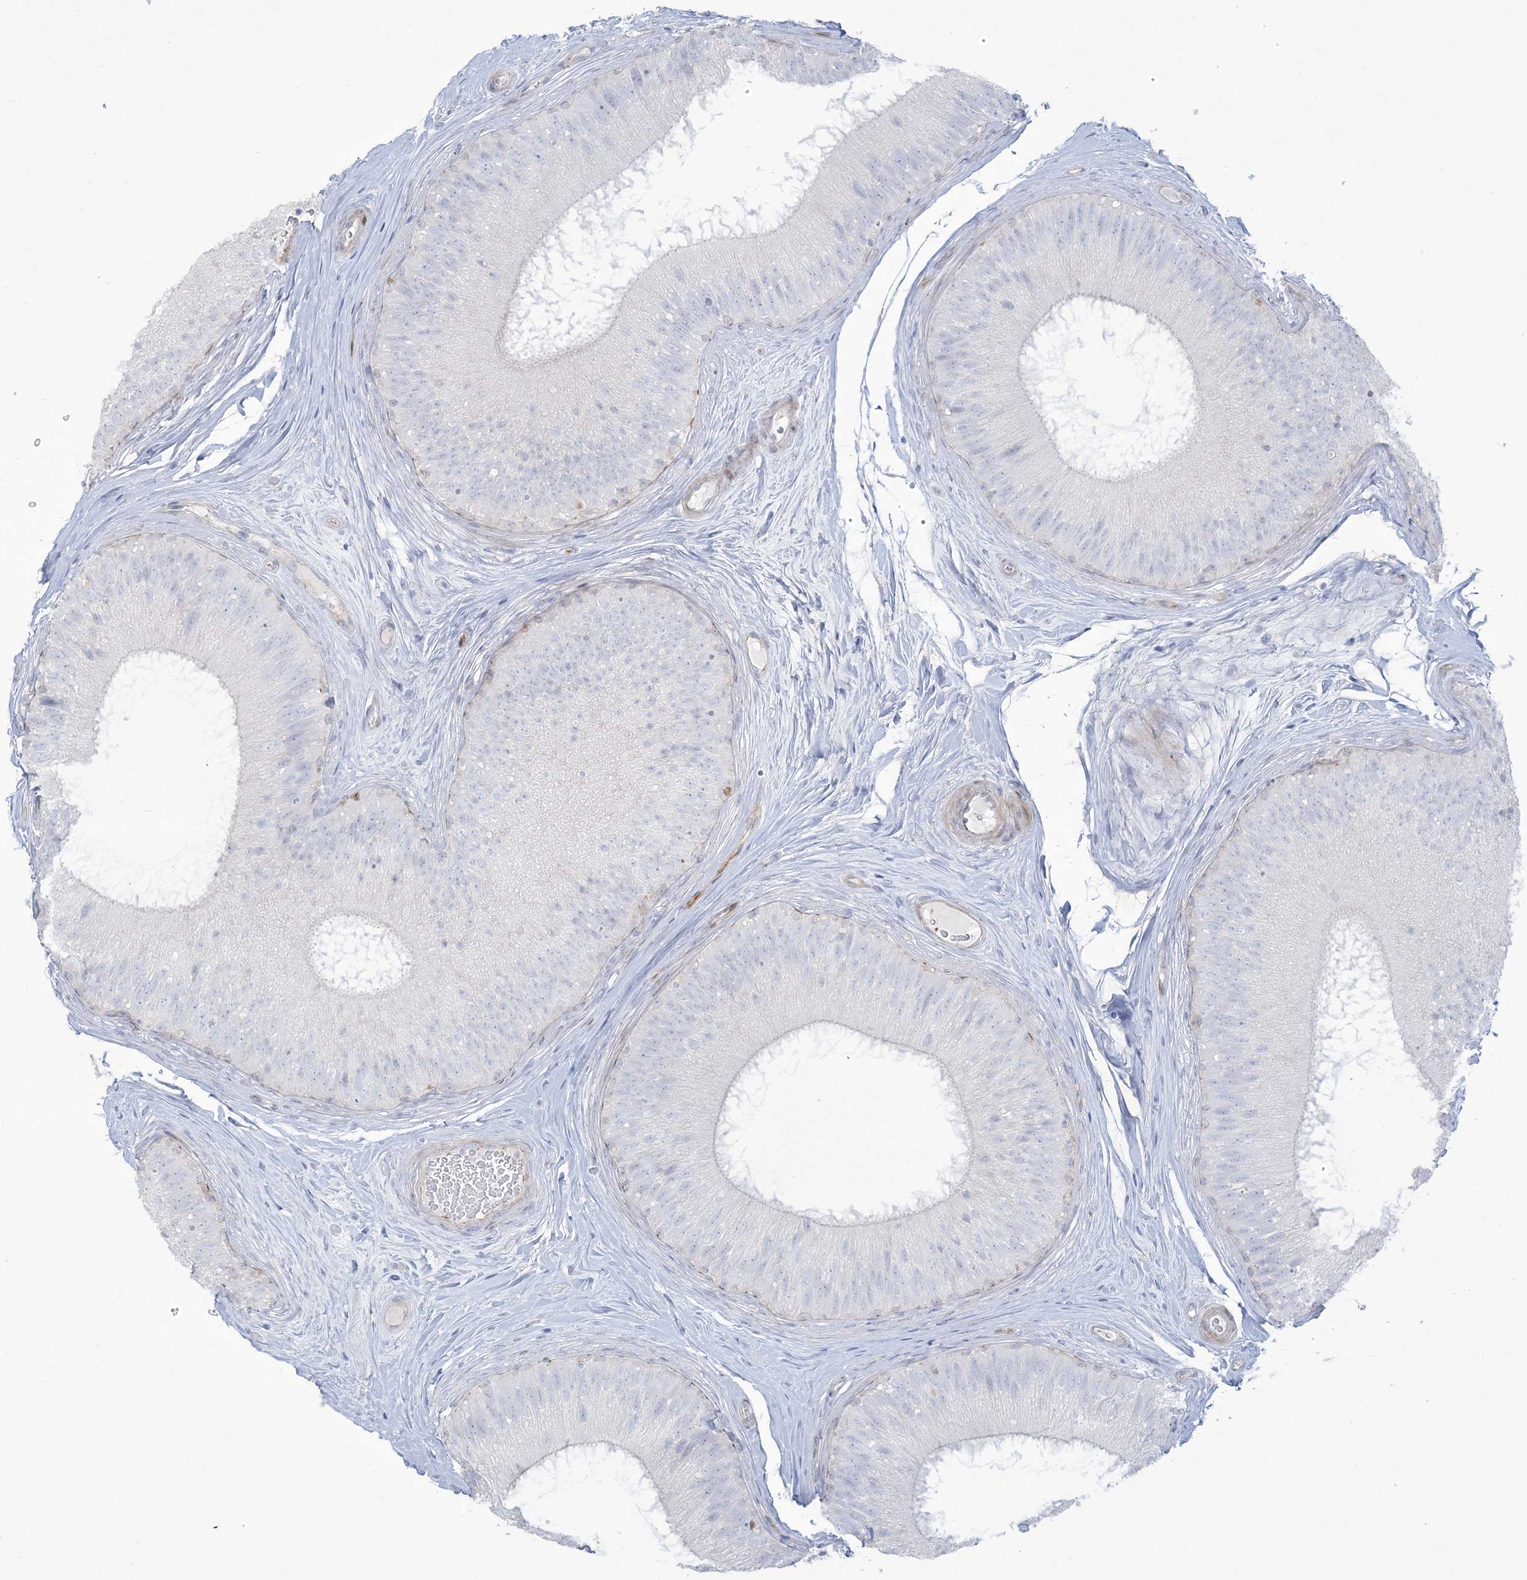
{"staining": {"intensity": "strong", "quantity": "<25%", "location": "cytoplasmic/membranous"}, "tissue": "epididymis", "cell_type": "Glandular cells", "image_type": "normal", "snomed": [{"axis": "morphology", "description": "Normal tissue, NOS"}, {"axis": "topography", "description": "Epididymis"}], "caption": "Immunohistochemical staining of normal epididymis displays <25% levels of strong cytoplasmic/membranous protein positivity in approximately <25% of glandular cells. The staining is performed using DAB (3,3'-diaminobenzidine) brown chromogen to label protein expression. The nuclei are counter-stained blue using hematoxylin.", "gene": "B3GNT7", "patient": {"sex": "male", "age": 45}}